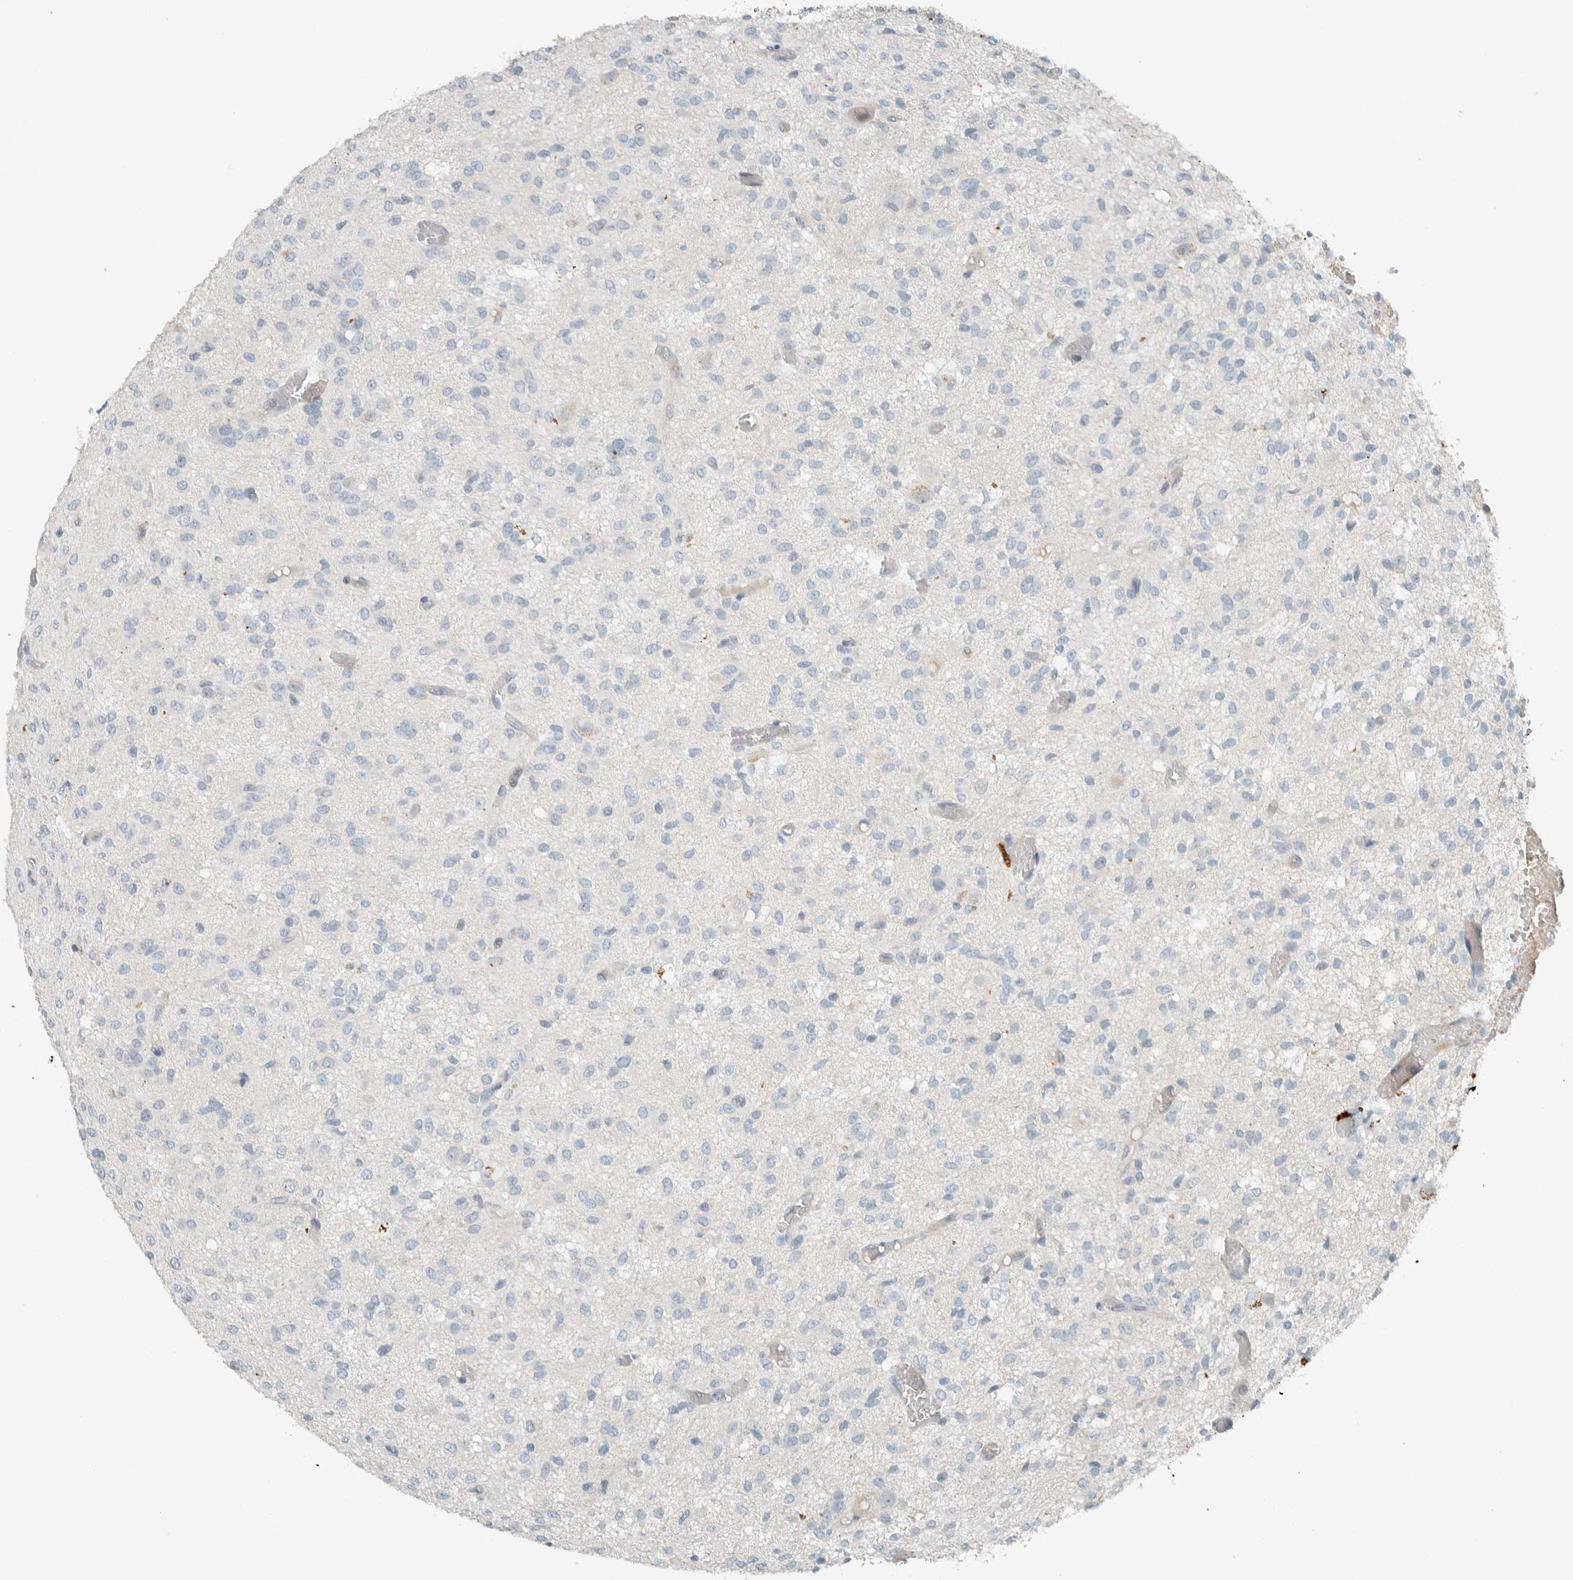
{"staining": {"intensity": "negative", "quantity": "none", "location": "none"}, "tissue": "glioma", "cell_type": "Tumor cells", "image_type": "cancer", "snomed": [{"axis": "morphology", "description": "Glioma, malignant, High grade"}, {"axis": "topography", "description": "Brain"}], "caption": "Immunohistochemistry photomicrograph of malignant glioma (high-grade) stained for a protein (brown), which reveals no staining in tumor cells.", "gene": "CERCAM", "patient": {"sex": "female", "age": 59}}